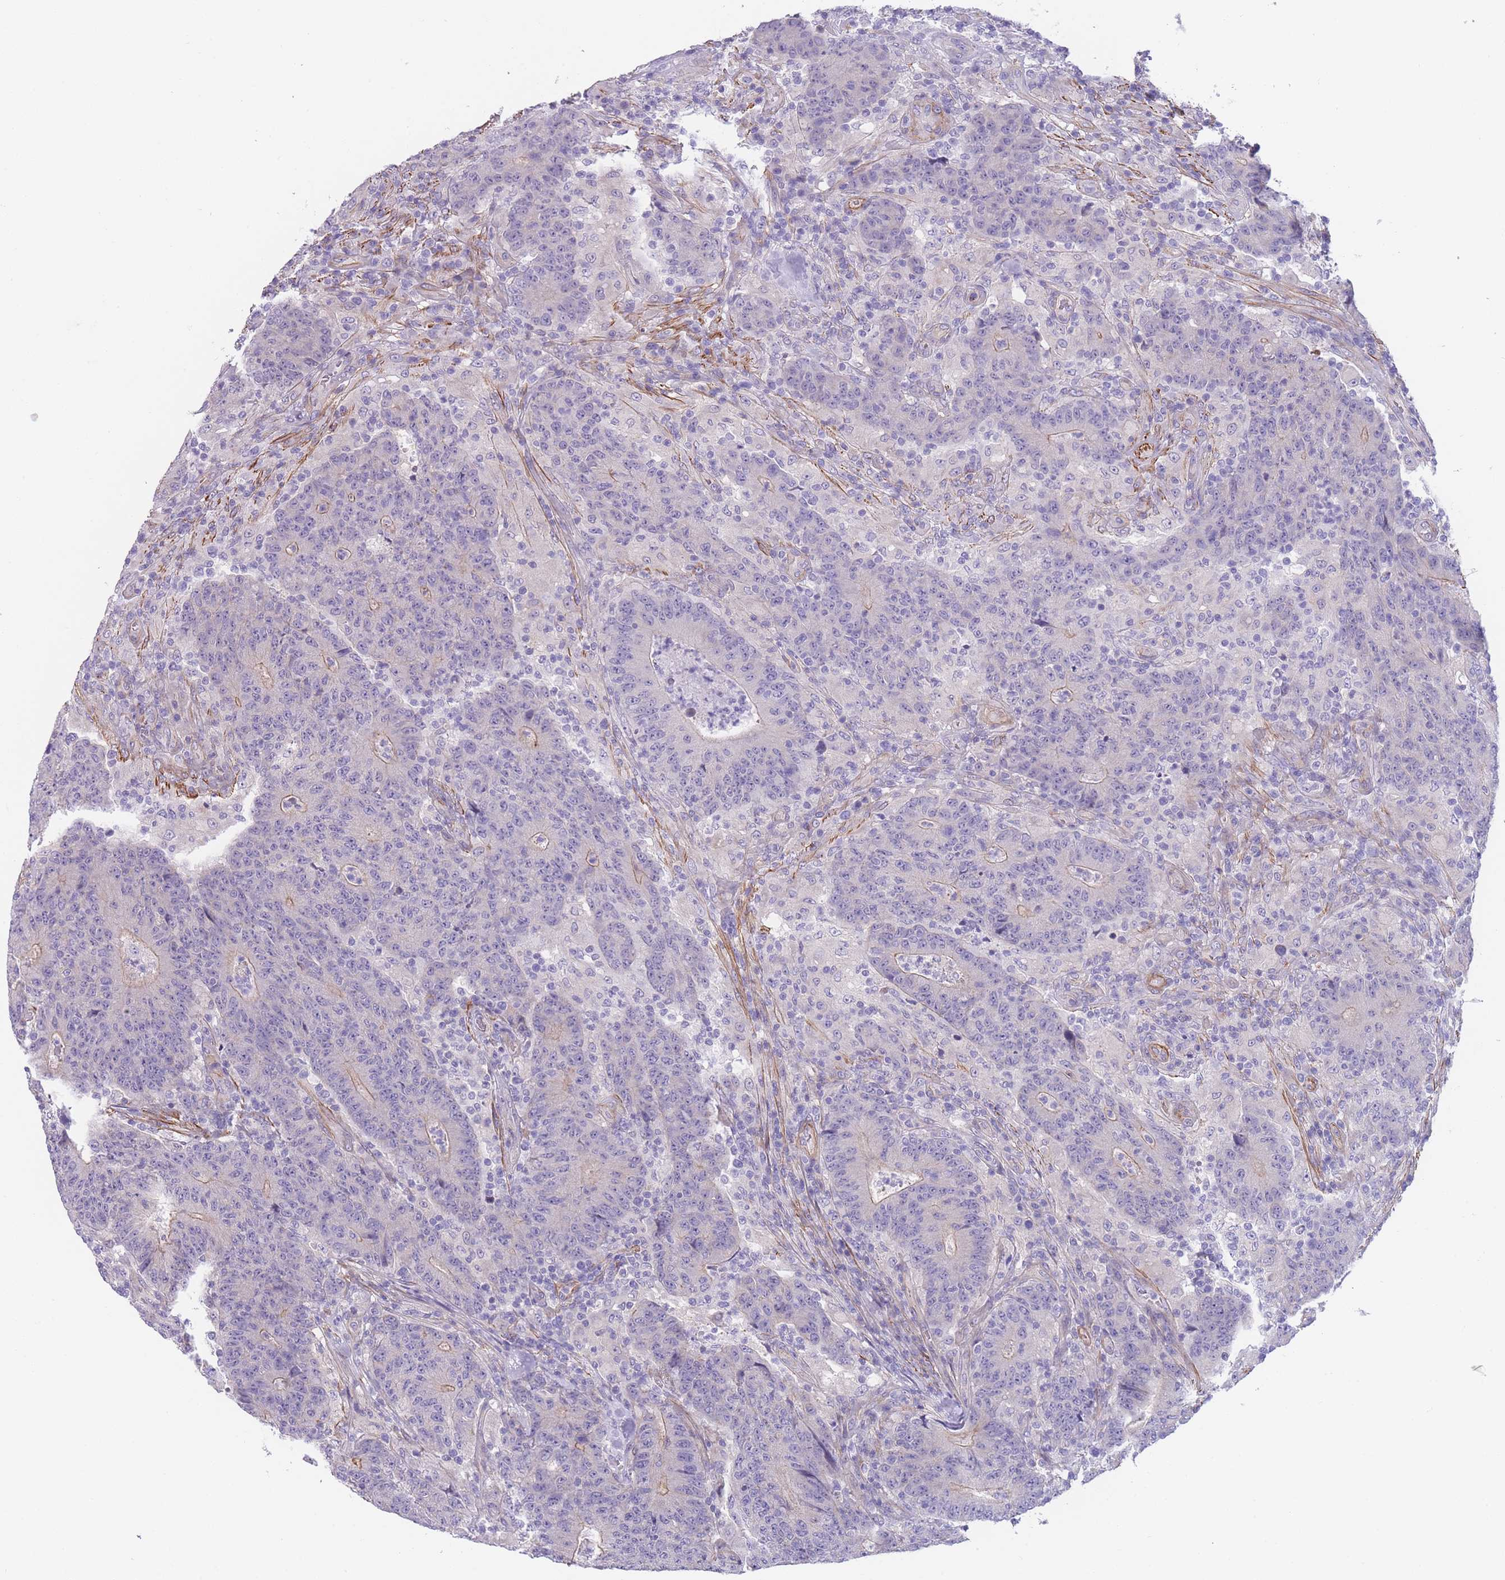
{"staining": {"intensity": "negative", "quantity": "none", "location": "none"}, "tissue": "colorectal cancer", "cell_type": "Tumor cells", "image_type": "cancer", "snomed": [{"axis": "morphology", "description": "Adenocarcinoma, NOS"}, {"axis": "topography", "description": "Colon"}], "caption": "Immunohistochemical staining of adenocarcinoma (colorectal) reveals no significant positivity in tumor cells.", "gene": "FAM124A", "patient": {"sex": "female", "age": 75}}